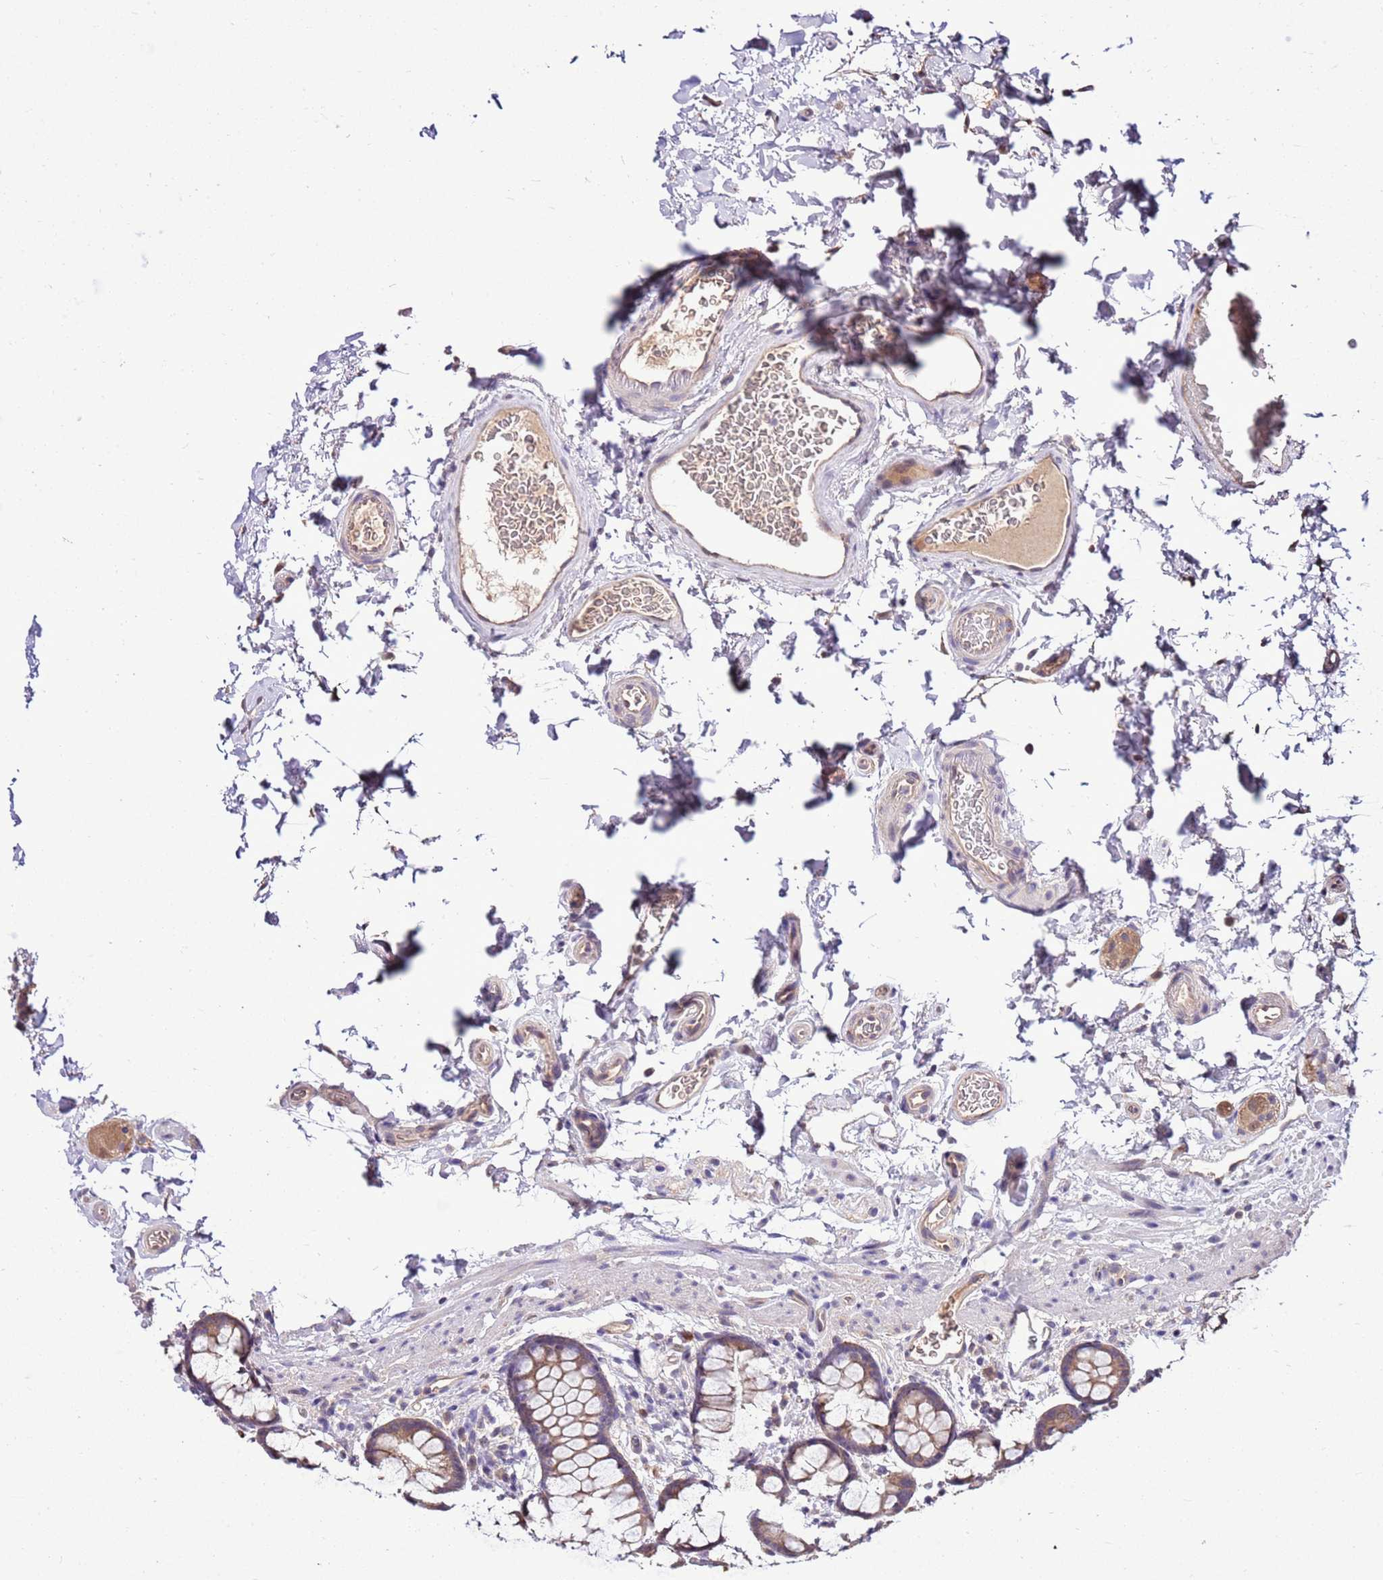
{"staining": {"intensity": "weak", "quantity": ">75%", "location": "cytoplasmic/membranous"}, "tissue": "colon", "cell_type": "Endothelial cells", "image_type": "normal", "snomed": [{"axis": "morphology", "description": "Normal tissue, NOS"}, {"axis": "topography", "description": "Colon"}], "caption": "Colon stained with DAB IHC displays low levels of weak cytoplasmic/membranous staining in approximately >75% of endothelial cells. The protein is shown in brown color, while the nuclei are stained blue.", "gene": "BBS5", "patient": {"sex": "female", "age": 82}}